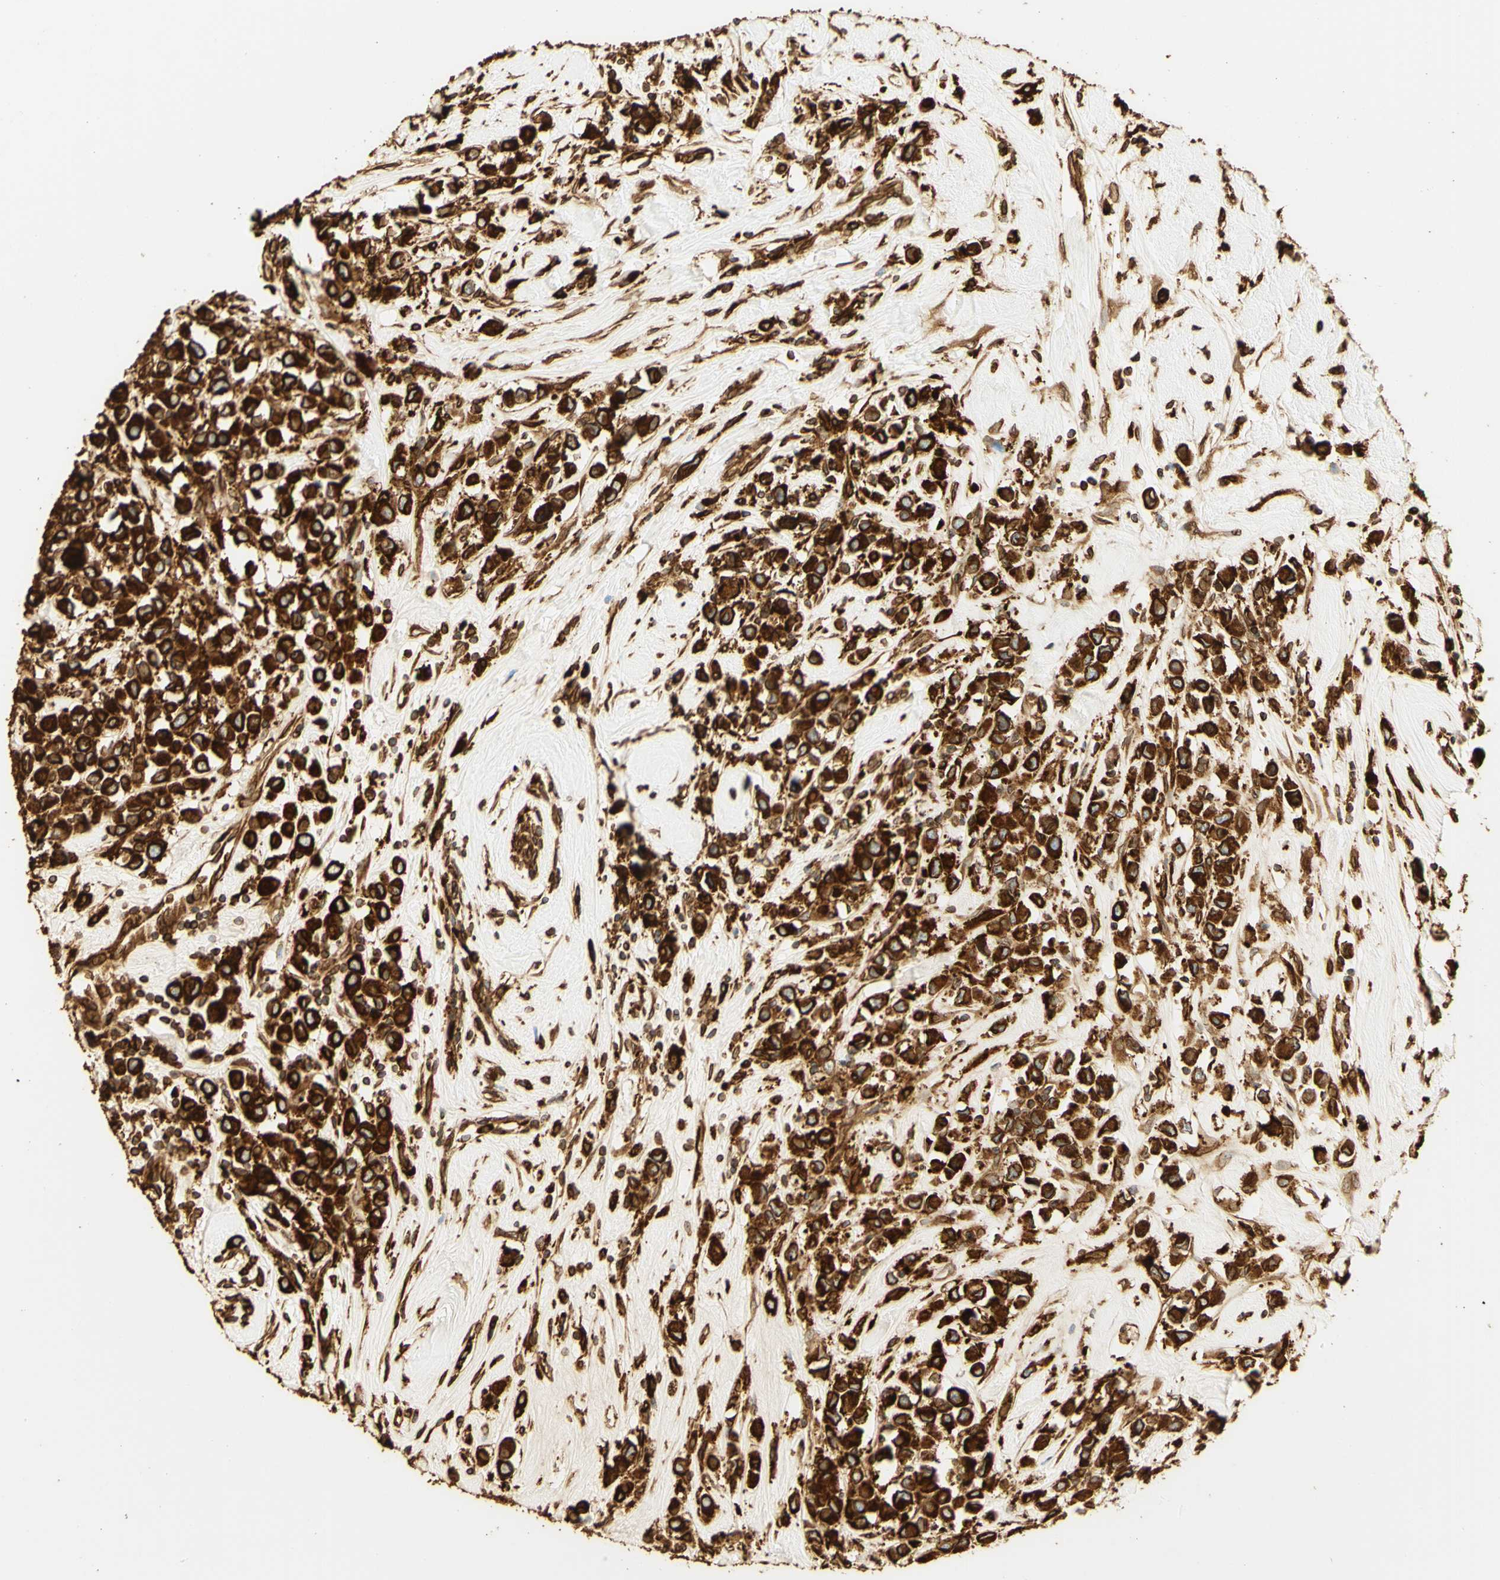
{"staining": {"intensity": "strong", "quantity": ">75%", "location": "cytoplasmic/membranous"}, "tissue": "breast cancer", "cell_type": "Tumor cells", "image_type": "cancer", "snomed": [{"axis": "morphology", "description": "Duct carcinoma"}, {"axis": "topography", "description": "Breast"}], "caption": "Immunohistochemical staining of breast cancer (intraductal carcinoma) demonstrates high levels of strong cytoplasmic/membranous expression in approximately >75% of tumor cells.", "gene": "CANX", "patient": {"sex": "female", "age": 61}}